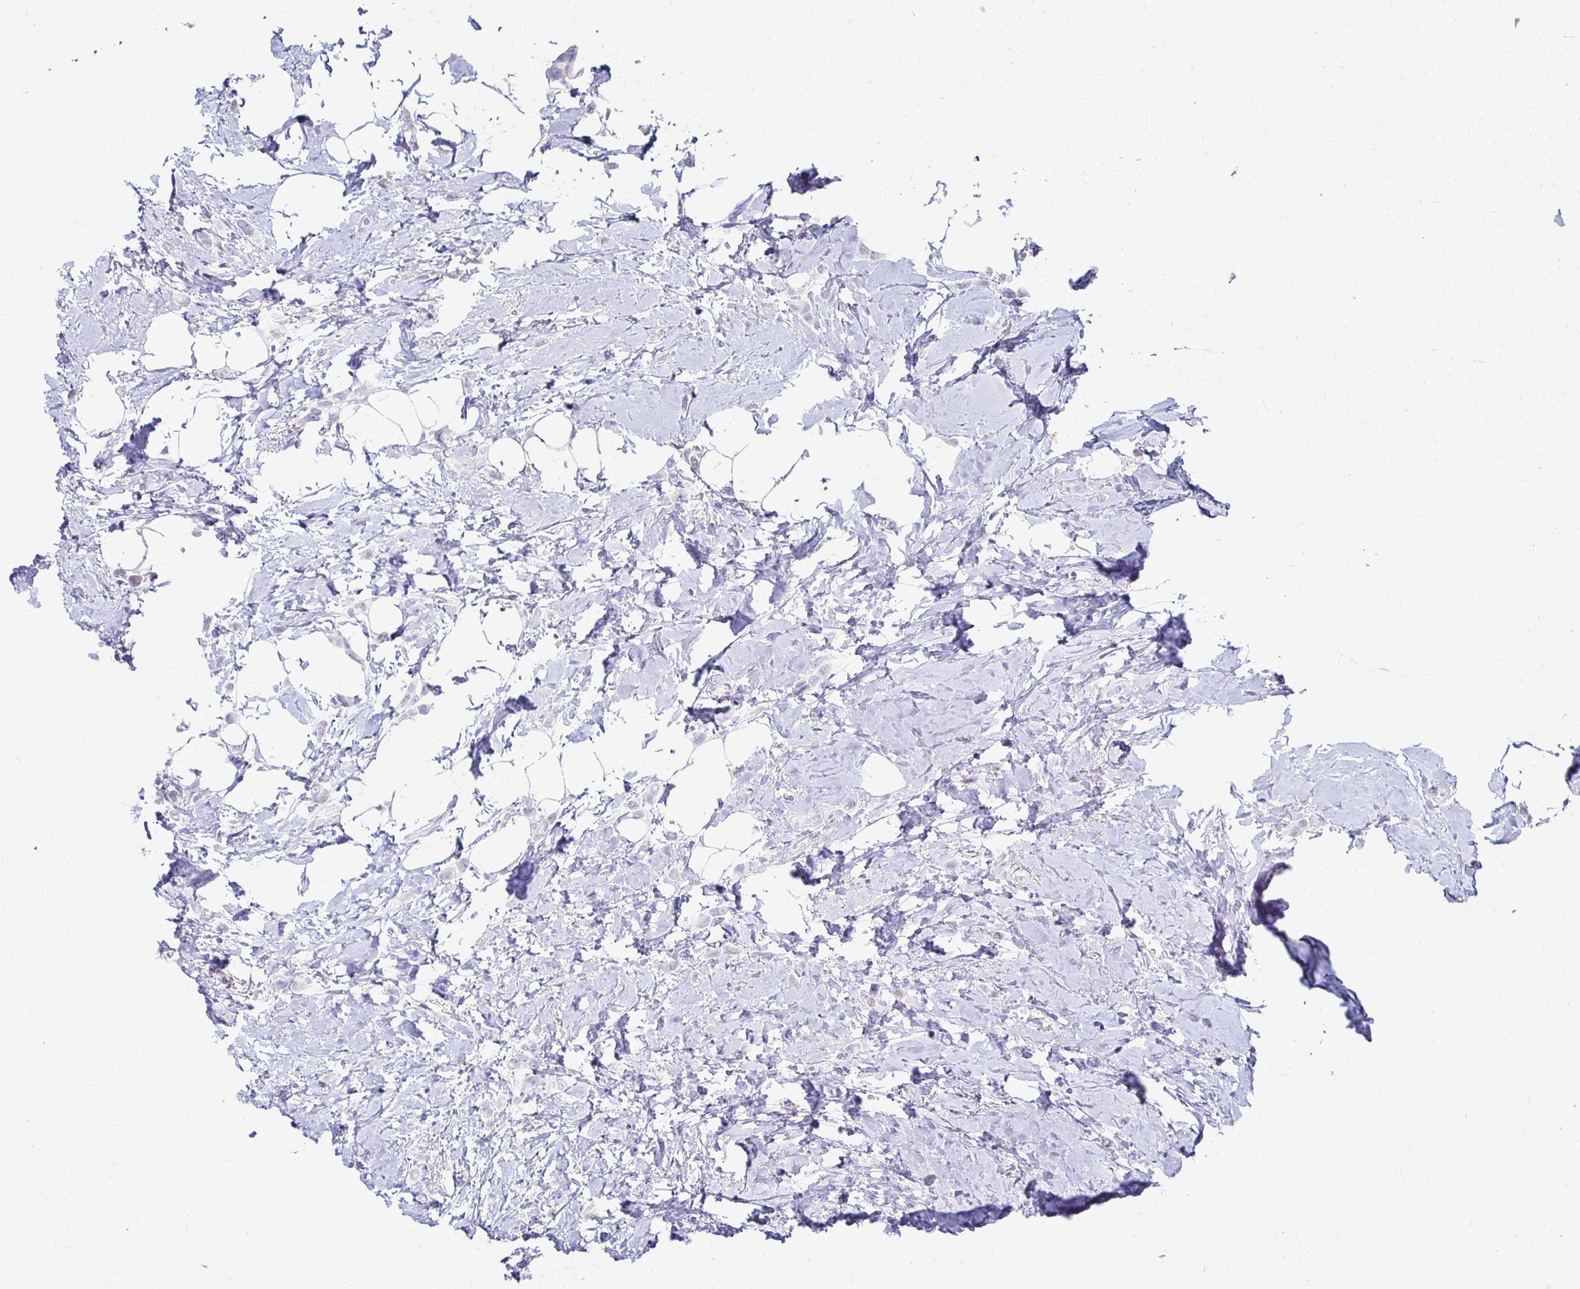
{"staining": {"intensity": "negative", "quantity": "none", "location": "none"}, "tissue": "breast cancer", "cell_type": "Tumor cells", "image_type": "cancer", "snomed": [{"axis": "morphology", "description": "Lobular carcinoma"}, {"axis": "topography", "description": "Breast"}], "caption": "Protein analysis of lobular carcinoma (breast) exhibits no significant positivity in tumor cells.", "gene": "FCGR2B", "patient": {"sex": "female", "age": 66}}